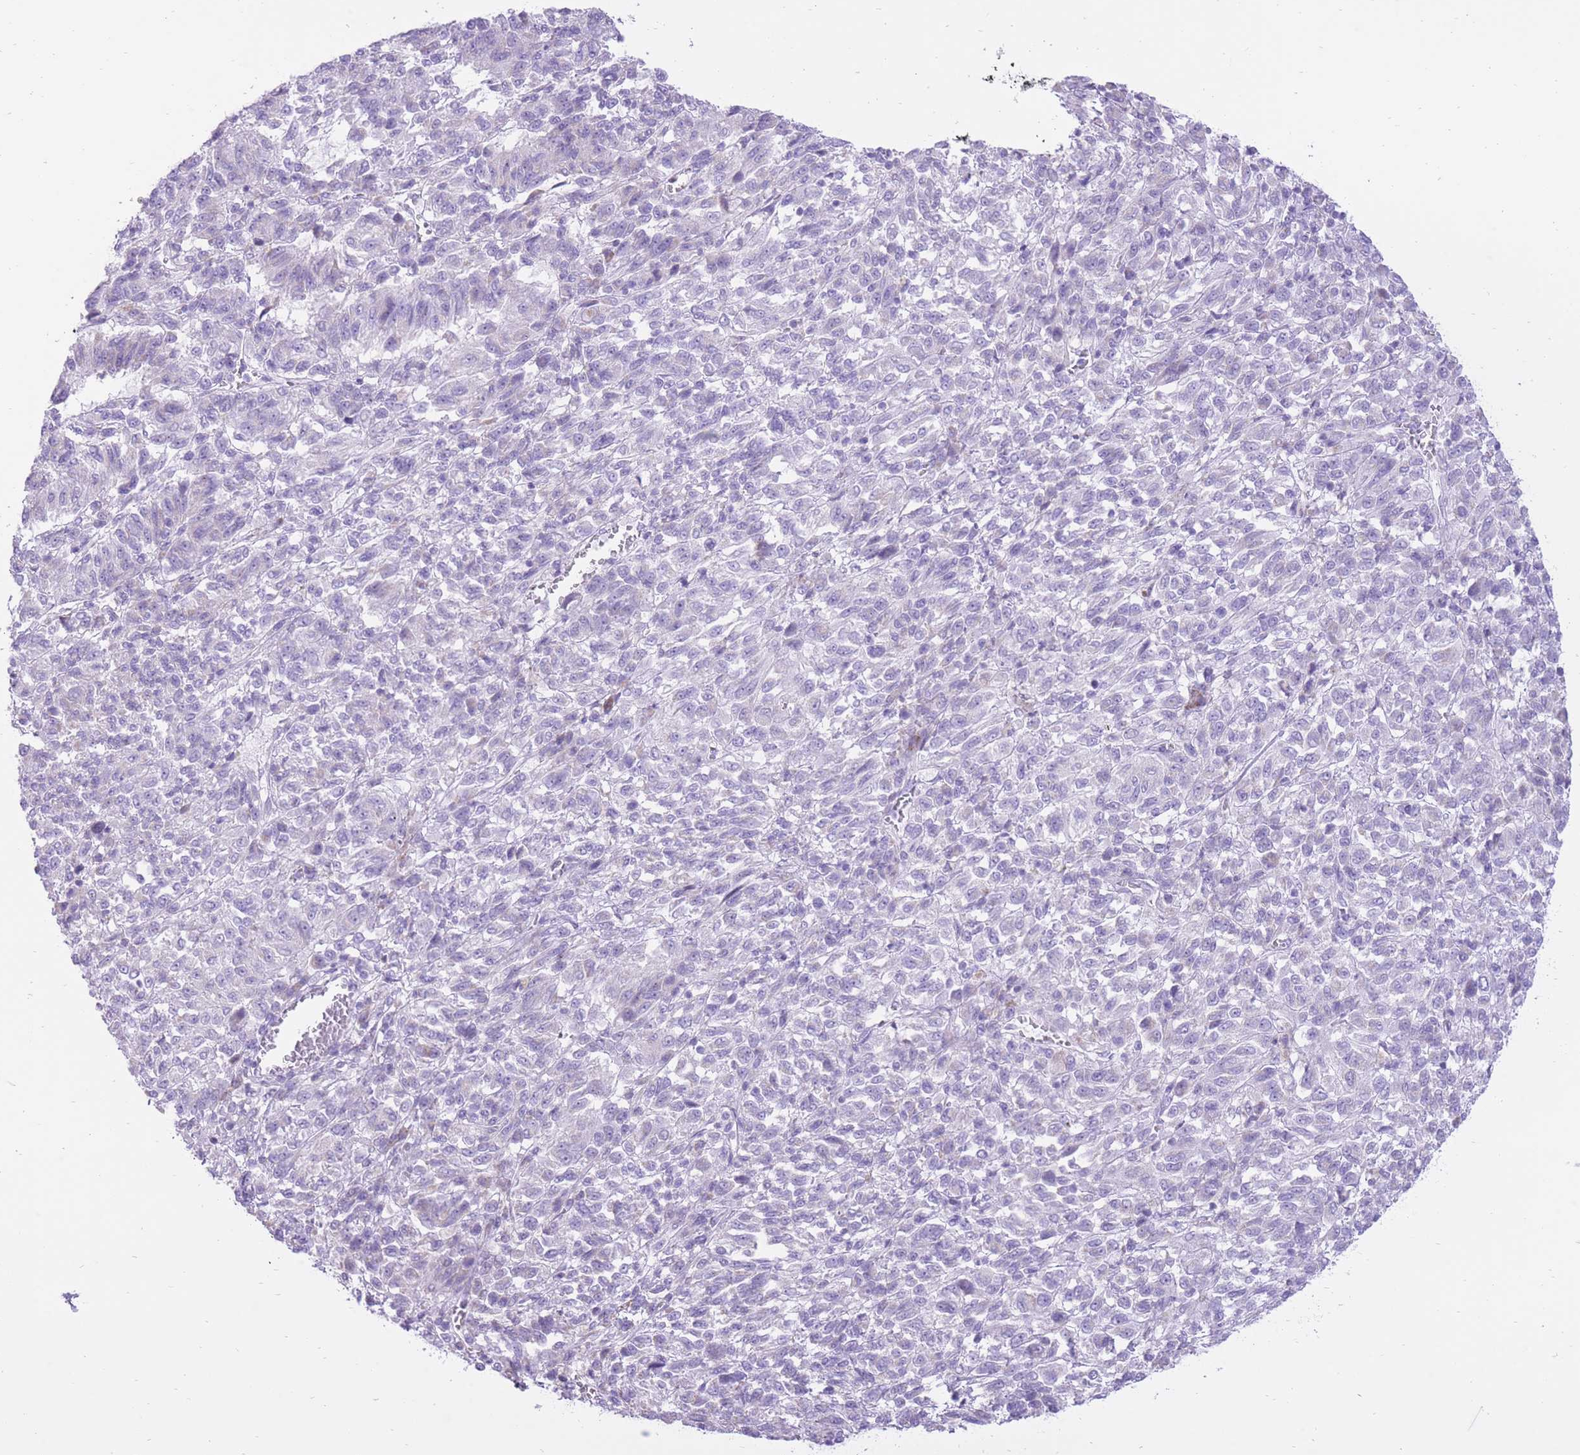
{"staining": {"intensity": "negative", "quantity": "none", "location": "none"}, "tissue": "melanoma", "cell_type": "Tumor cells", "image_type": "cancer", "snomed": [{"axis": "morphology", "description": "Malignant melanoma, Metastatic site"}, {"axis": "topography", "description": "Lung"}], "caption": "Melanoma was stained to show a protein in brown. There is no significant expression in tumor cells. (DAB (3,3'-diaminobenzidine) immunohistochemistry (IHC) with hematoxylin counter stain).", "gene": "SLC4A4", "patient": {"sex": "male", "age": 64}}